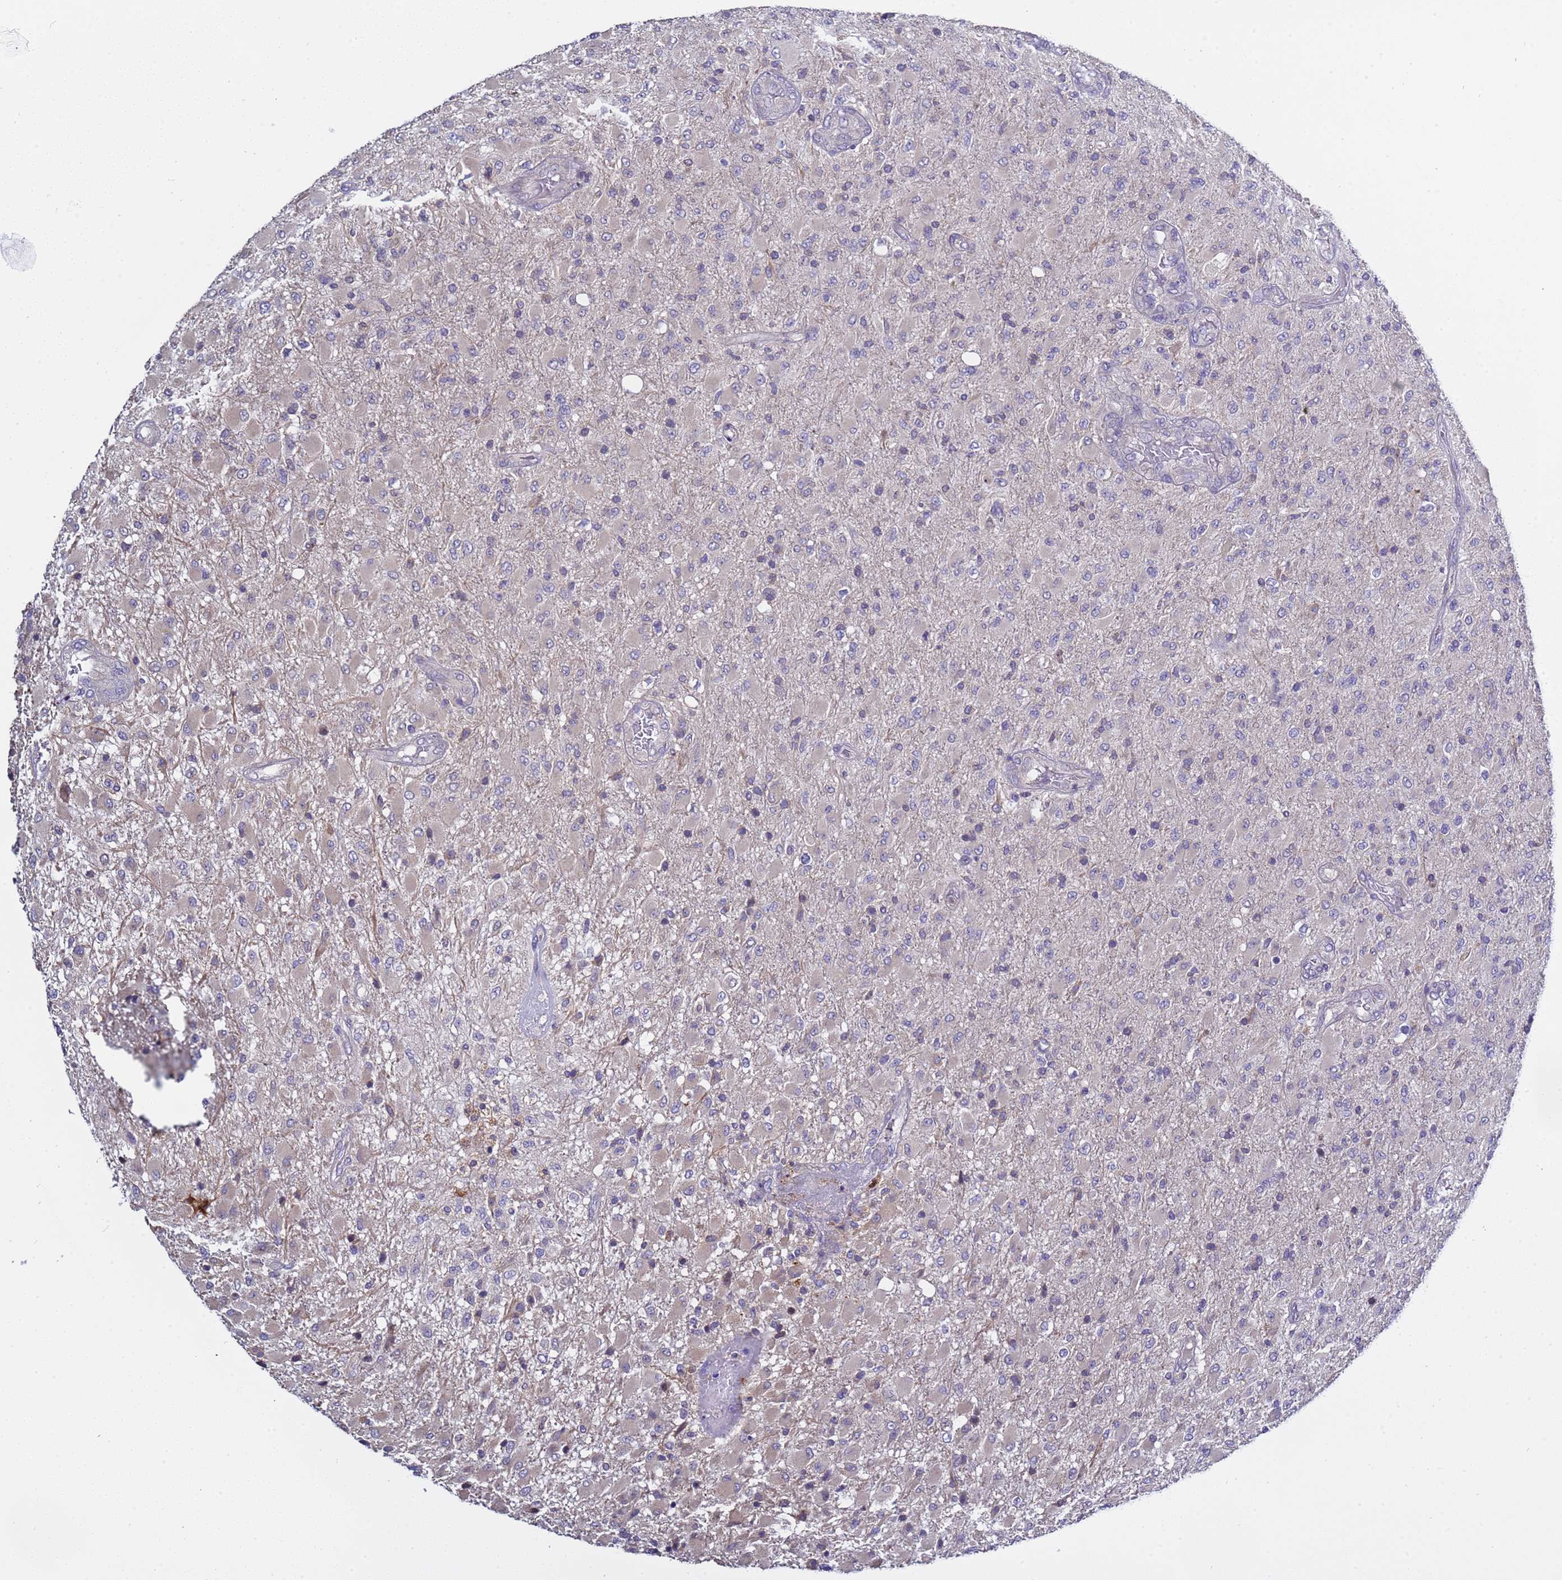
{"staining": {"intensity": "negative", "quantity": "none", "location": "none"}, "tissue": "glioma", "cell_type": "Tumor cells", "image_type": "cancer", "snomed": [{"axis": "morphology", "description": "Glioma, malignant, Low grade"}, {"axis": "topography", "description": "Brain"}], "caption": "Protein analysis of glioma demonstrates no significant positivity in tumor cells.", "gene": "ELMOD2", "patient": {"sex": "male", "age": 65}}